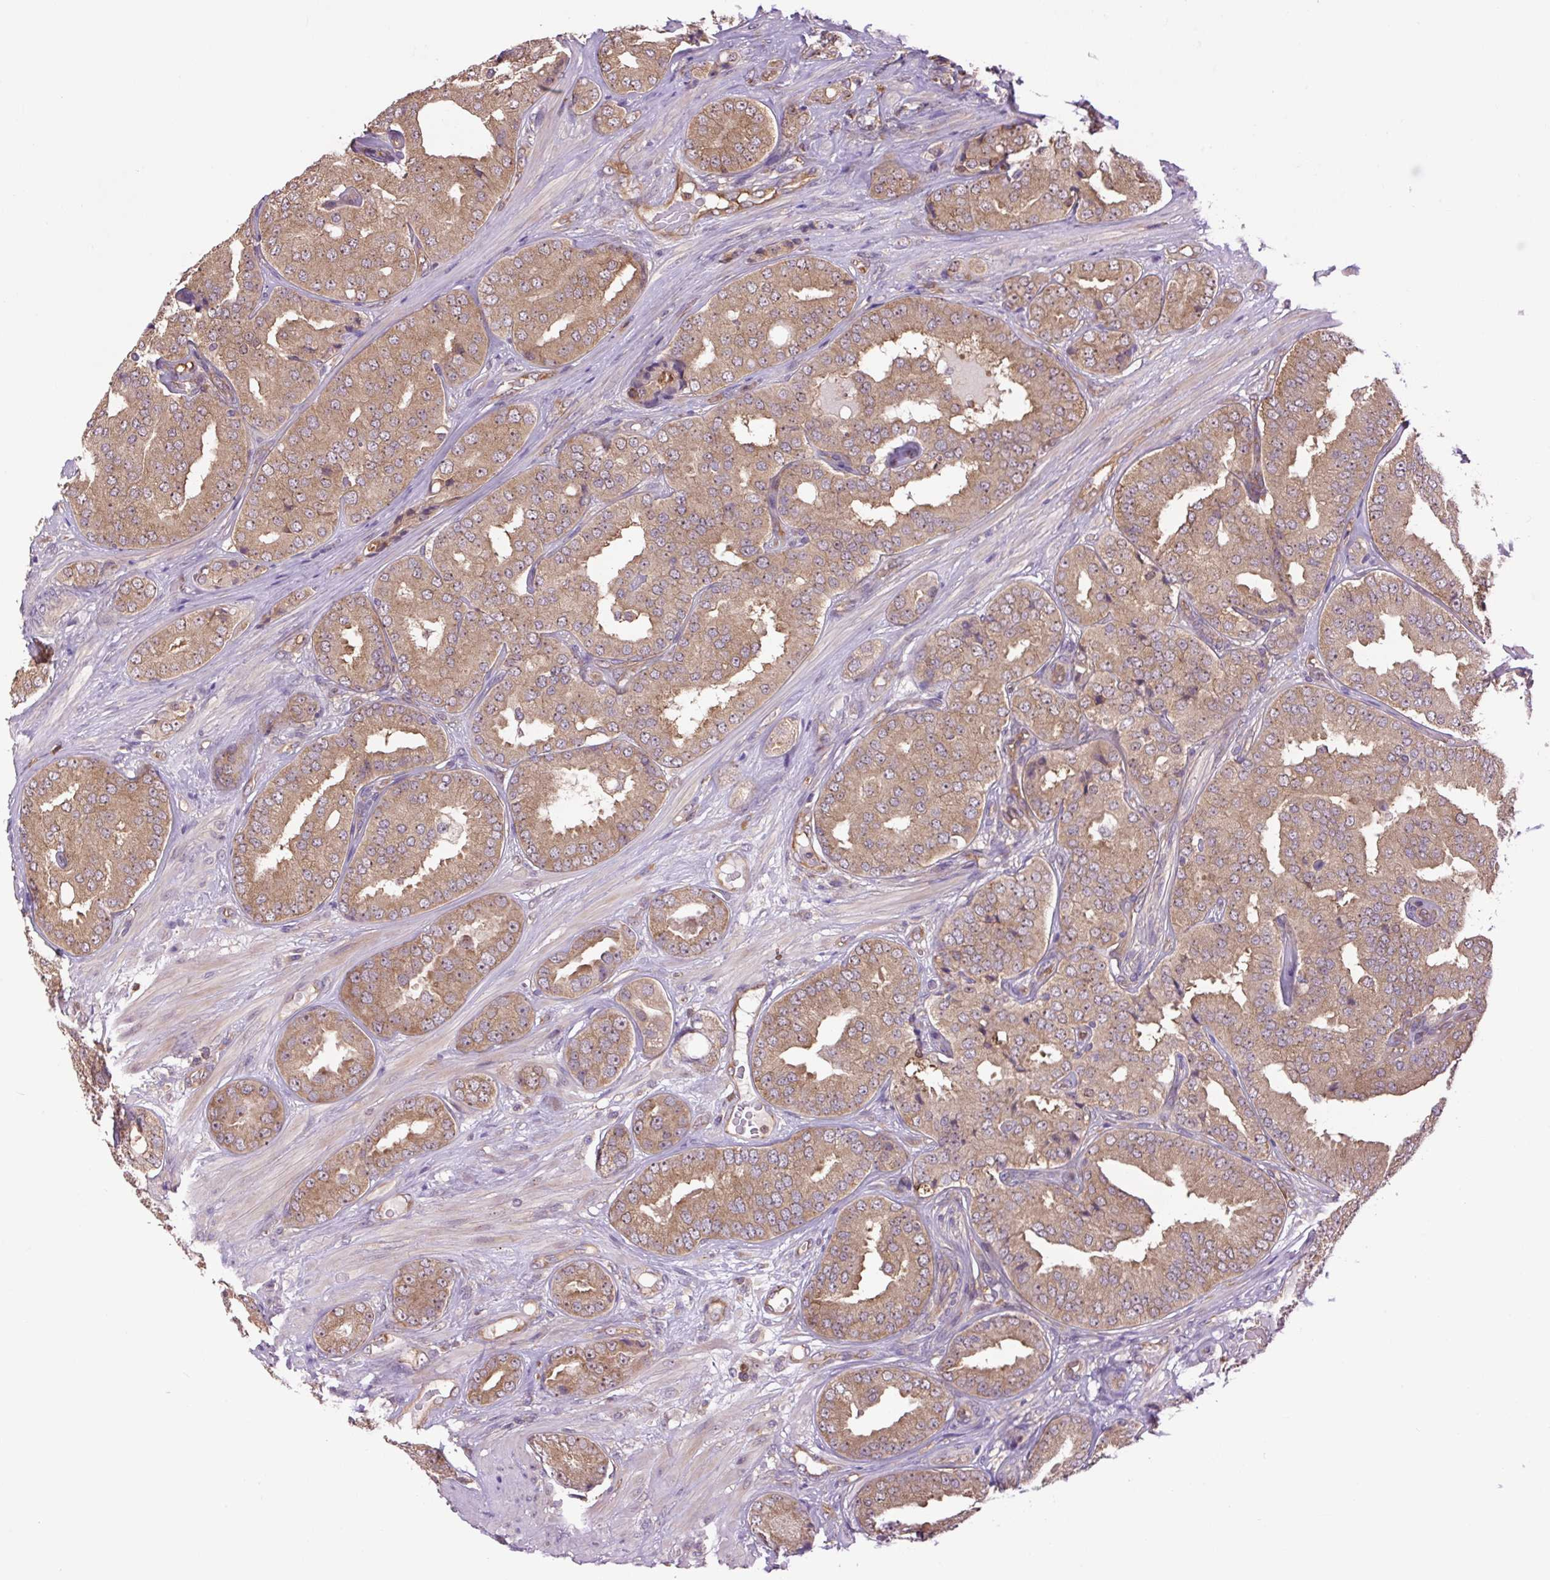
{"staining": {"intensity": "moderate", "quantity": ">75%", "location": "cytoplasmic/membranous,nuclear"}, "tissue": "prostate cancer", "cell_type": "Tumor cells", "image_type": "cancer", "snomed": [{"axis": "morphology", "description": "Adenocarcinoma, High grade"}, {"axis": "topography", "description": "Prostate"}], "caption": "Immunohistochemical staining of human prostate cancer demonstrates medium levels of moderate cytoplasmic/membranous and nuclear protein expression in about >75% of tumor cells. (DAB = brown stain, brightfield microscopy at high magnification).", "gene": "PLCG1", "patient": {"sex": "male", "age": 63}}